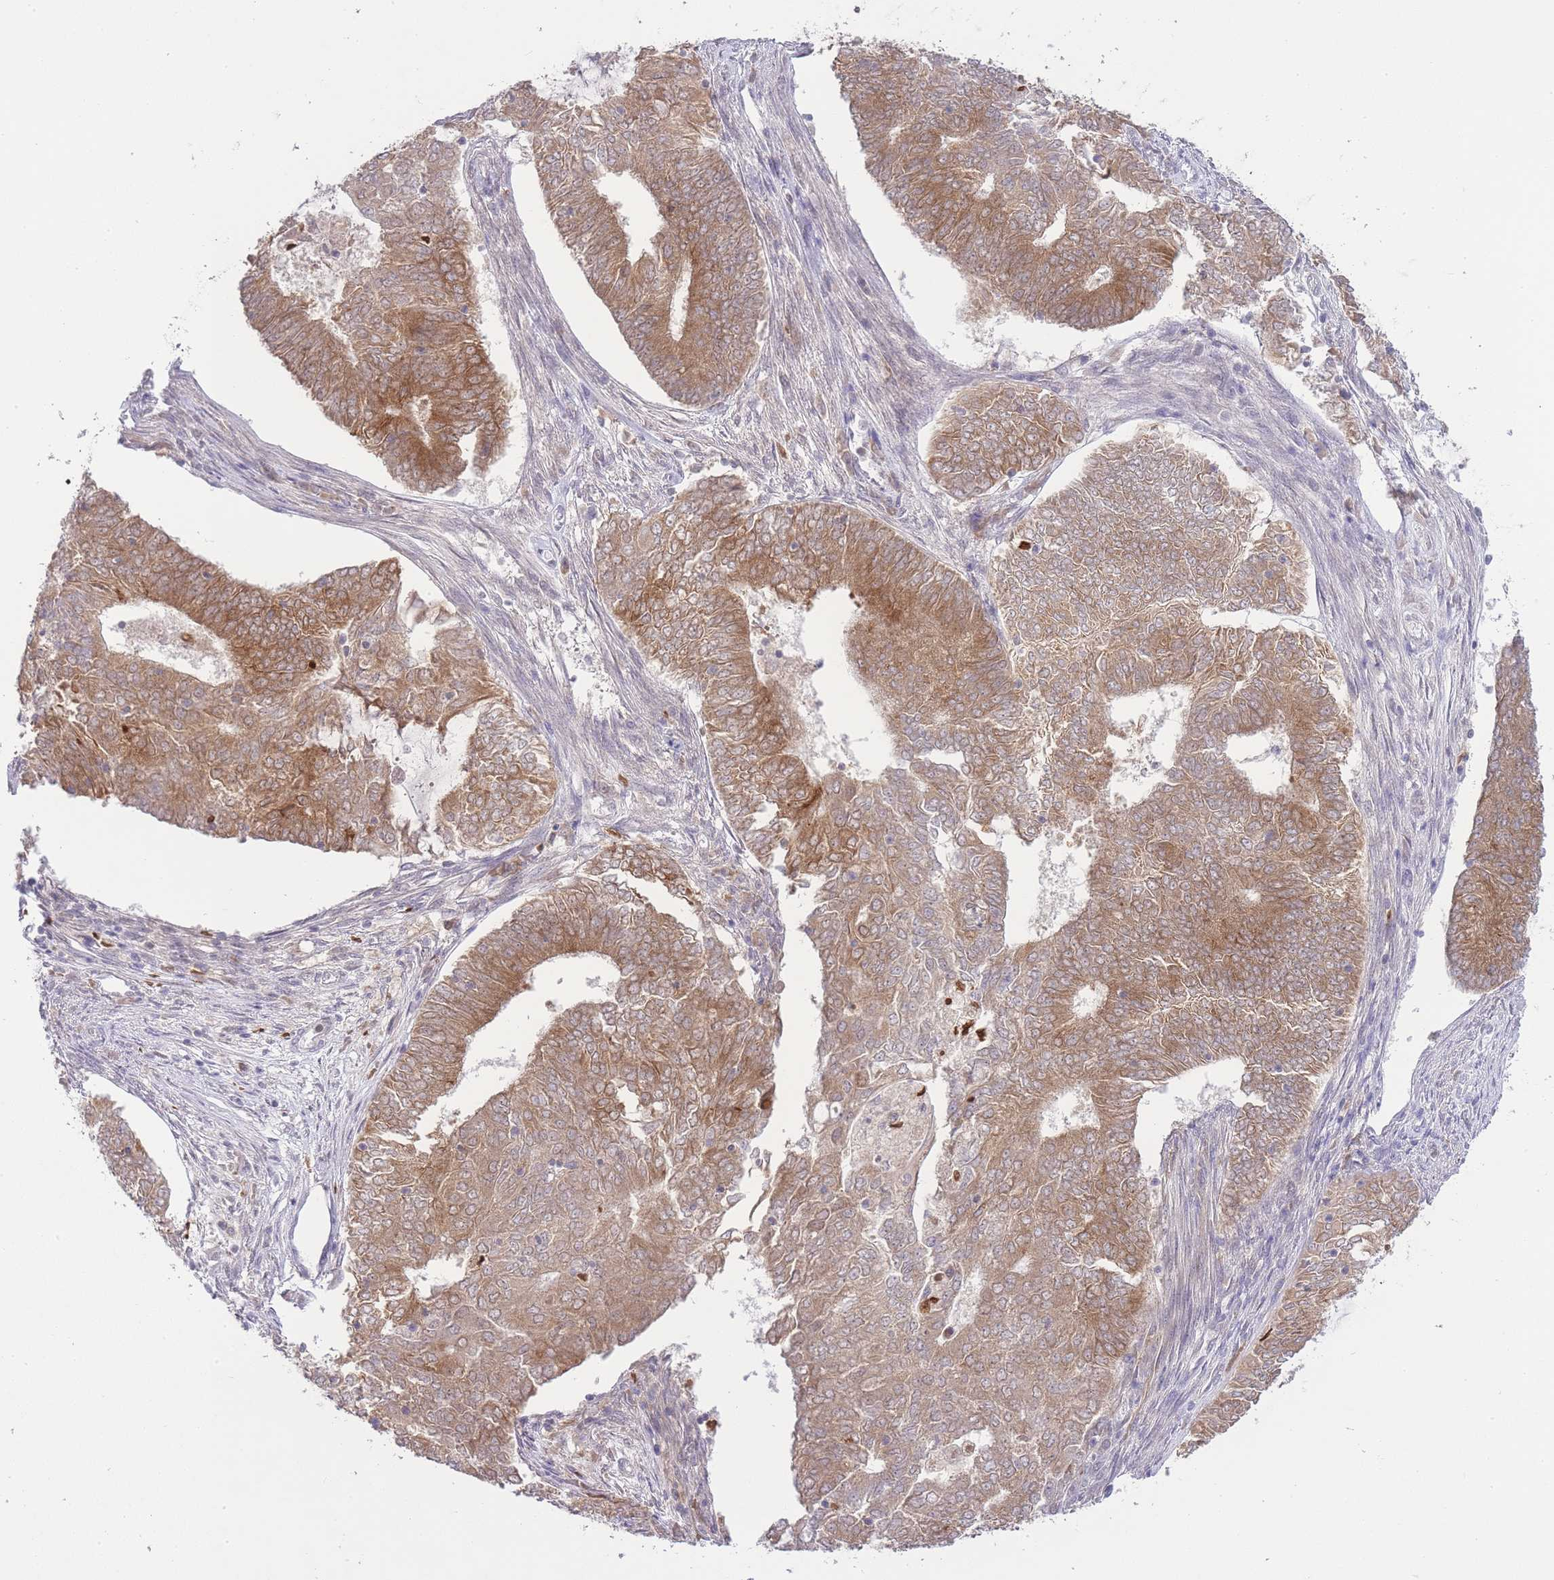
{"staining": {"intensity": "moderate", "quantity": ">75%", "location": "cytoplasmic/membranous"}, "tissue": "endometrial cancer", "cell_type": "Tumor cells", "image_type": "cancer", "snomed": [{"axis": "morphology", "description": "Adenocarcinoma, NOS"}, {"axis": "topography", "description": "Endometrium"}], "caption": "Approximately >75% of tumor cells in endometrial adenocarcinoma display moderate cytoplasmic/membranous protein positivity as visualized by brown immunohistochemical staining.", "gene": "TMED3", "patient": {"sex": "female", "age": 62}}